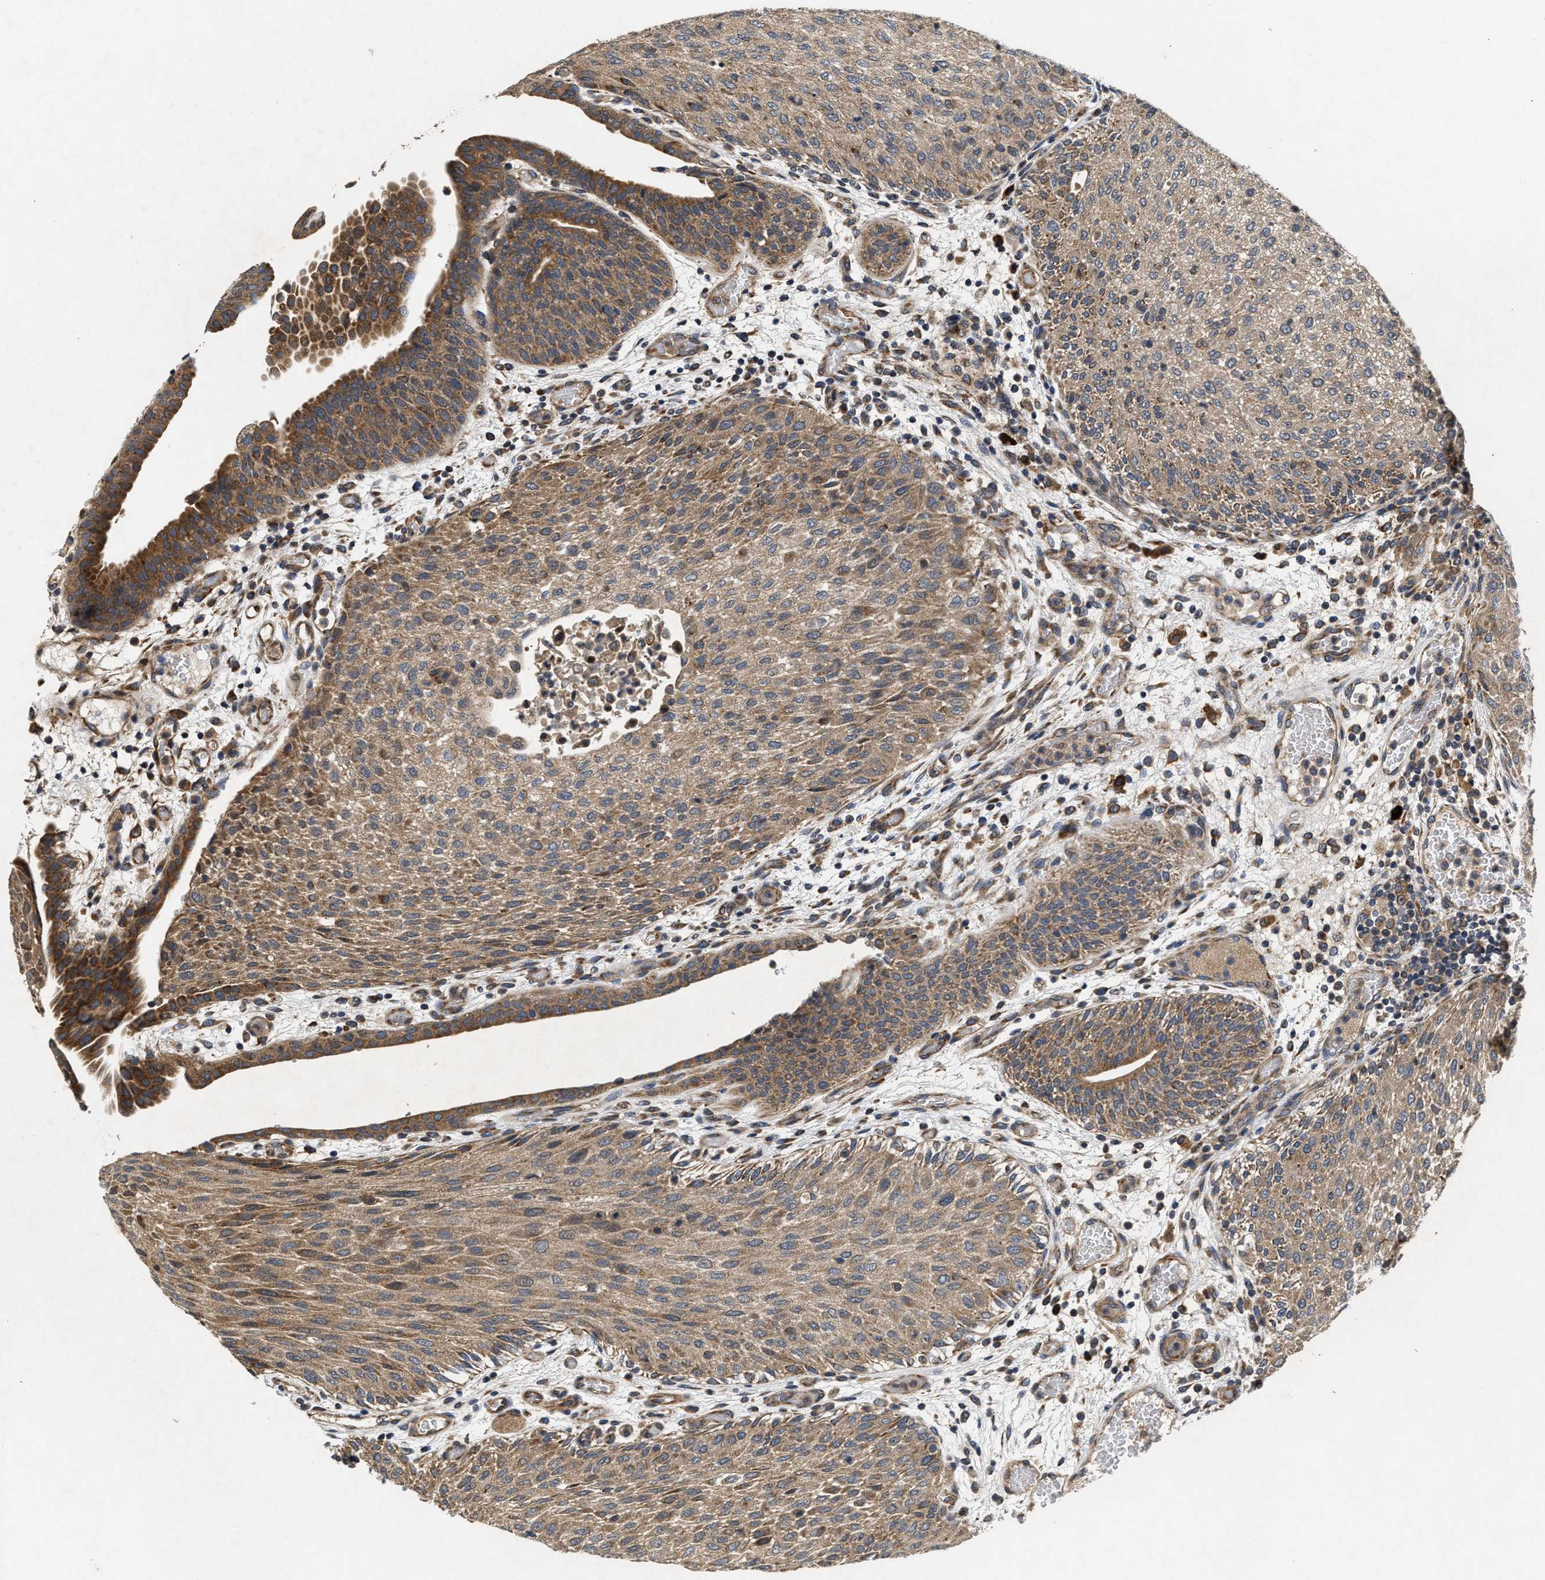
{"staining": {"intensity": "weak", "quantity": ">75%", "location": "cytoplasmic/membranous"}, "tissue": "urothelial cancer", "cell_type": "Tumor cells", "image_type": "cancer", "snomed": [{"axis": "morphology", "description": "Urothelial carcinoma, Low grade"}, {"axis": "morphology", "description": "Urothelial carcinoma, High grade"}, {"axis": "topography", "description": "Urinary bladder"}], "caption": "This histopathology image demonstrates IHC staining of human urothelial cancer, with low weak cytoplasmic/membranous staining in about >75% of tumor cells.", "gene": "EFNA4", "patient": {"sex": "male", "age": 35}}